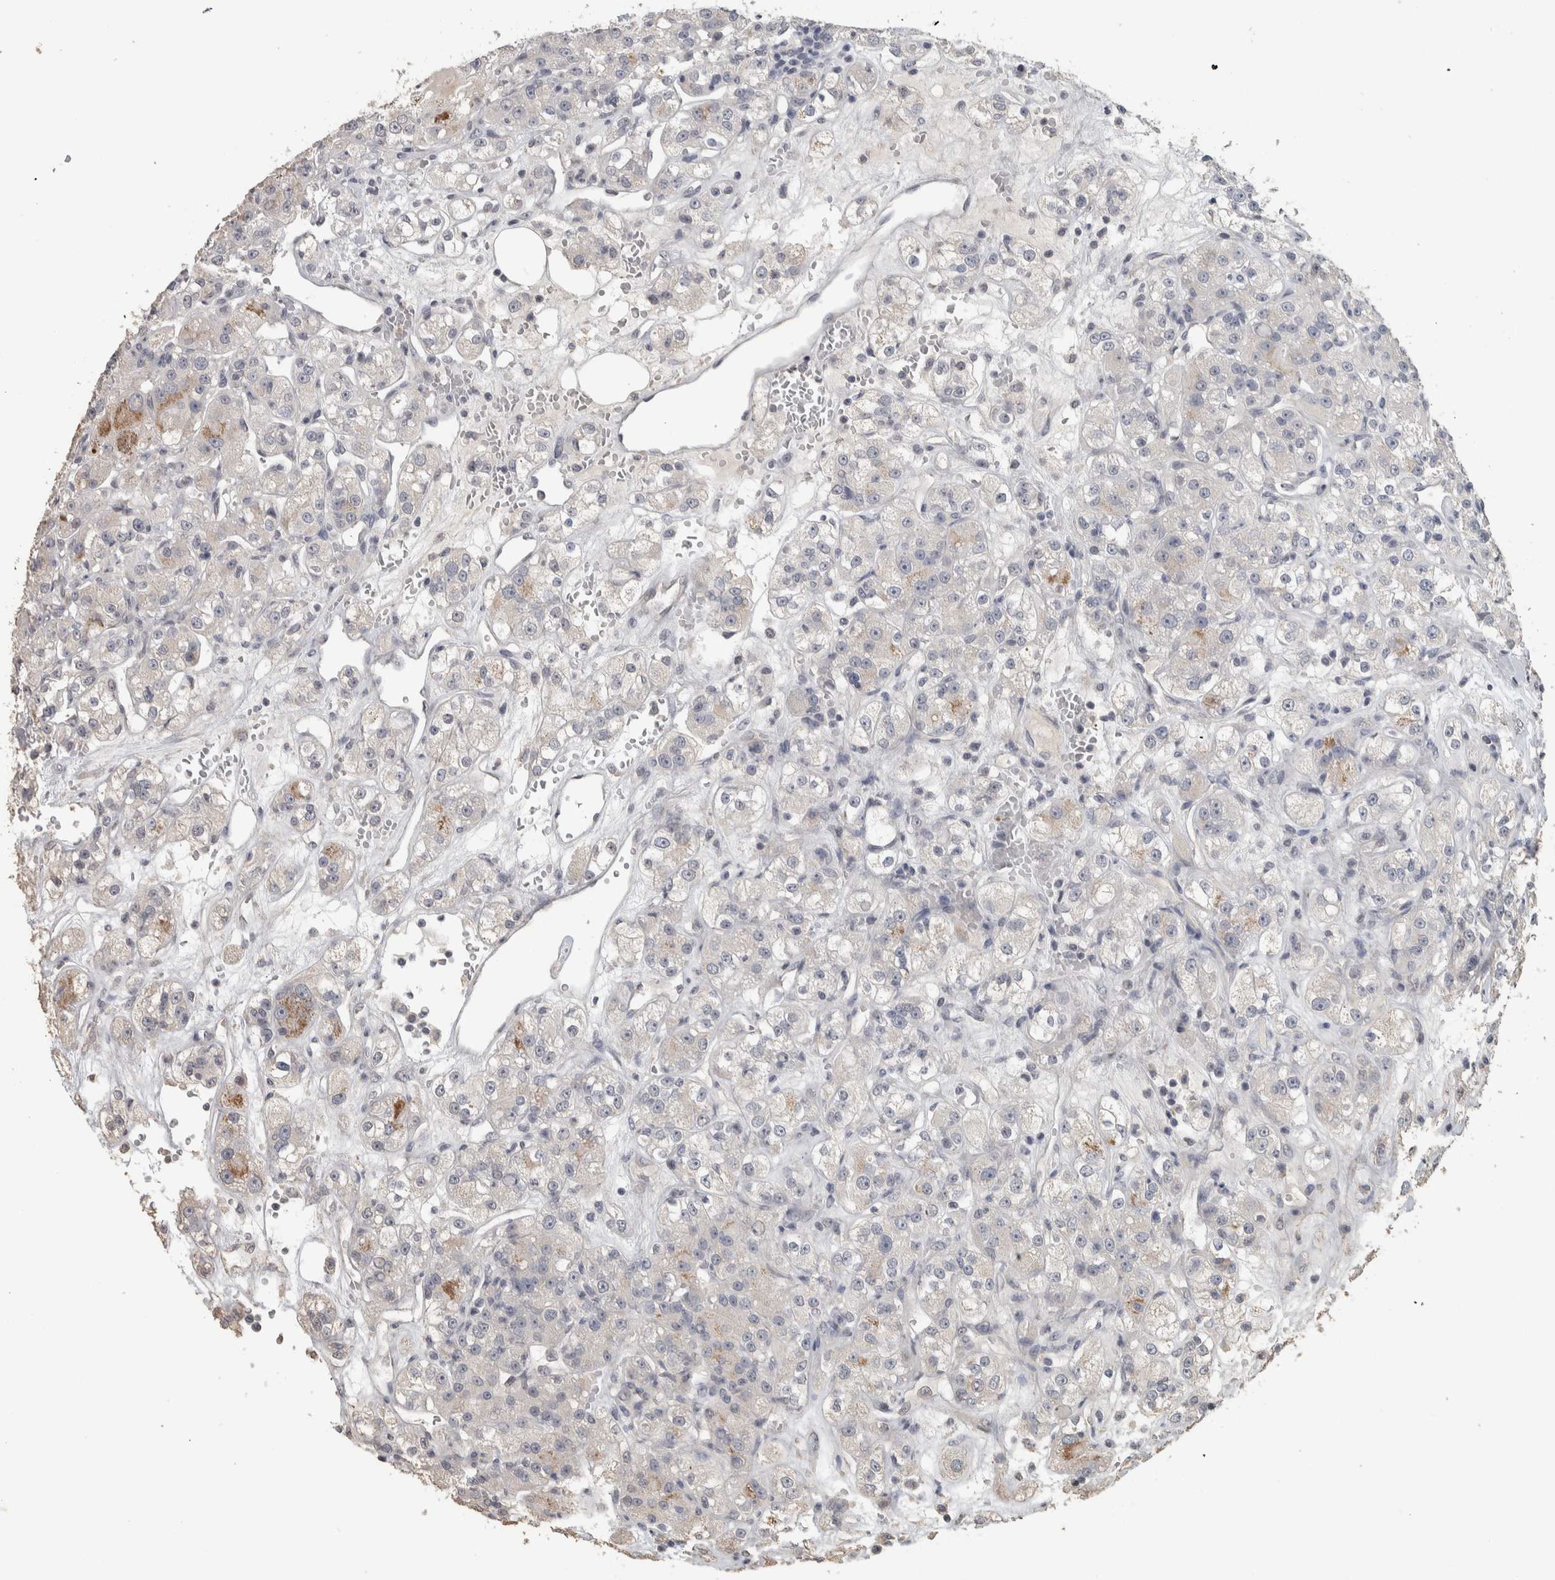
{"staining": {"intensity": "weak", "quantity": "<25%", "location": "cytoplasmic/membranous"}, "tissue": "renal cancer", "cell_type": "Tumor cells", "image_type": "cancer", "snomed": [{"axis": "morphology", "description": "Normal tissue, NOS"}, {"axis": "morphology", "description": "Adenocarcinoma, NOS"}, {"axis": "topography", "description": "Kidney"}], "caption": "Immunohistochemistry of human renal cancer (adenocarcinoma) demonstrates no expression in tumor cells.", "gene": "NECAB1", "patient": {"sex": "male", "age": 61}}